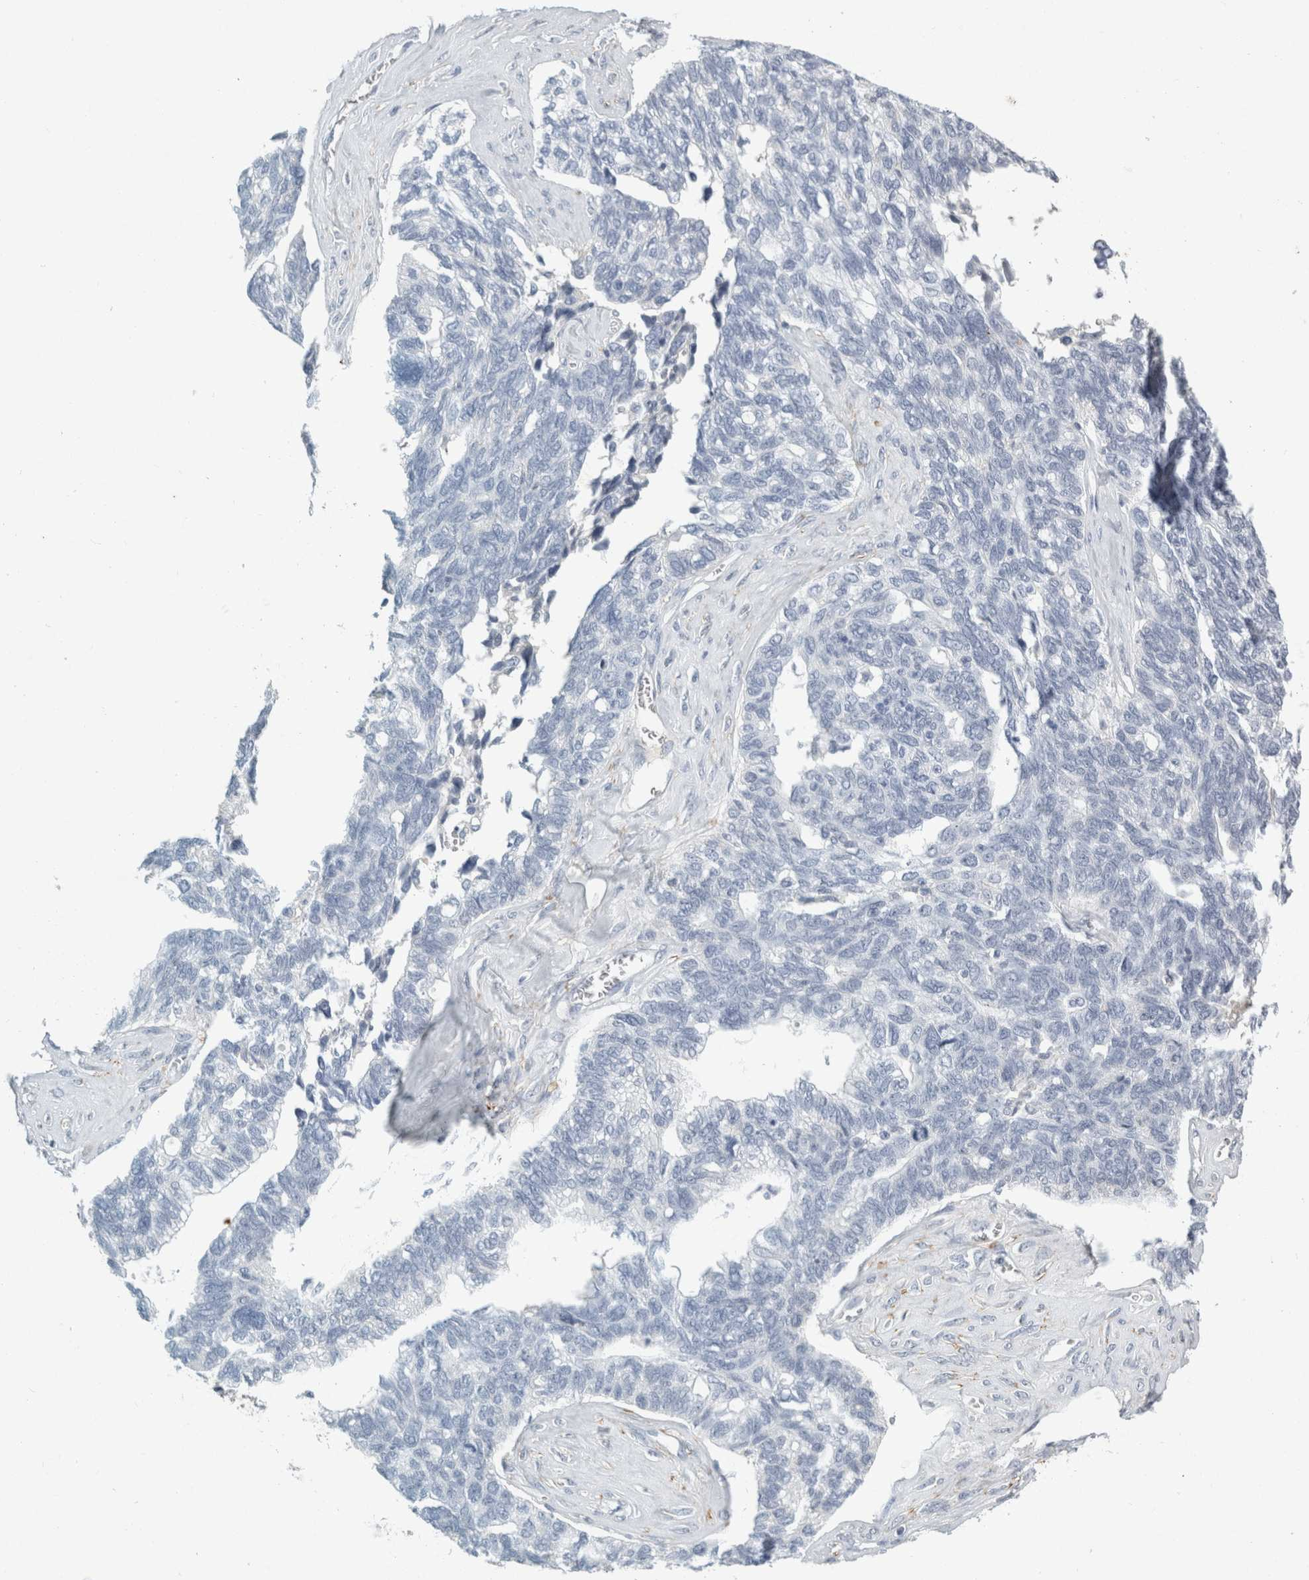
{"staining": {"intensity": "negative", "quantity": "none", "location": "none"}, "tissue": "ovarian cancer", "cell_type": "Tumor cells", "image_type": "cancer", "snomed": [{"axis": "morphology", "description": "Cystadenocarcinoma, serous, NOS"}, {"axis": "topography", "description": "Ovary"}], "caption": "Tumor cells are negative for protein expression in human ovarian cancer (serous cystadenocarcinoma).", "gene": "TSPAN8", "patient": {"sex": "female", "age": 79}}